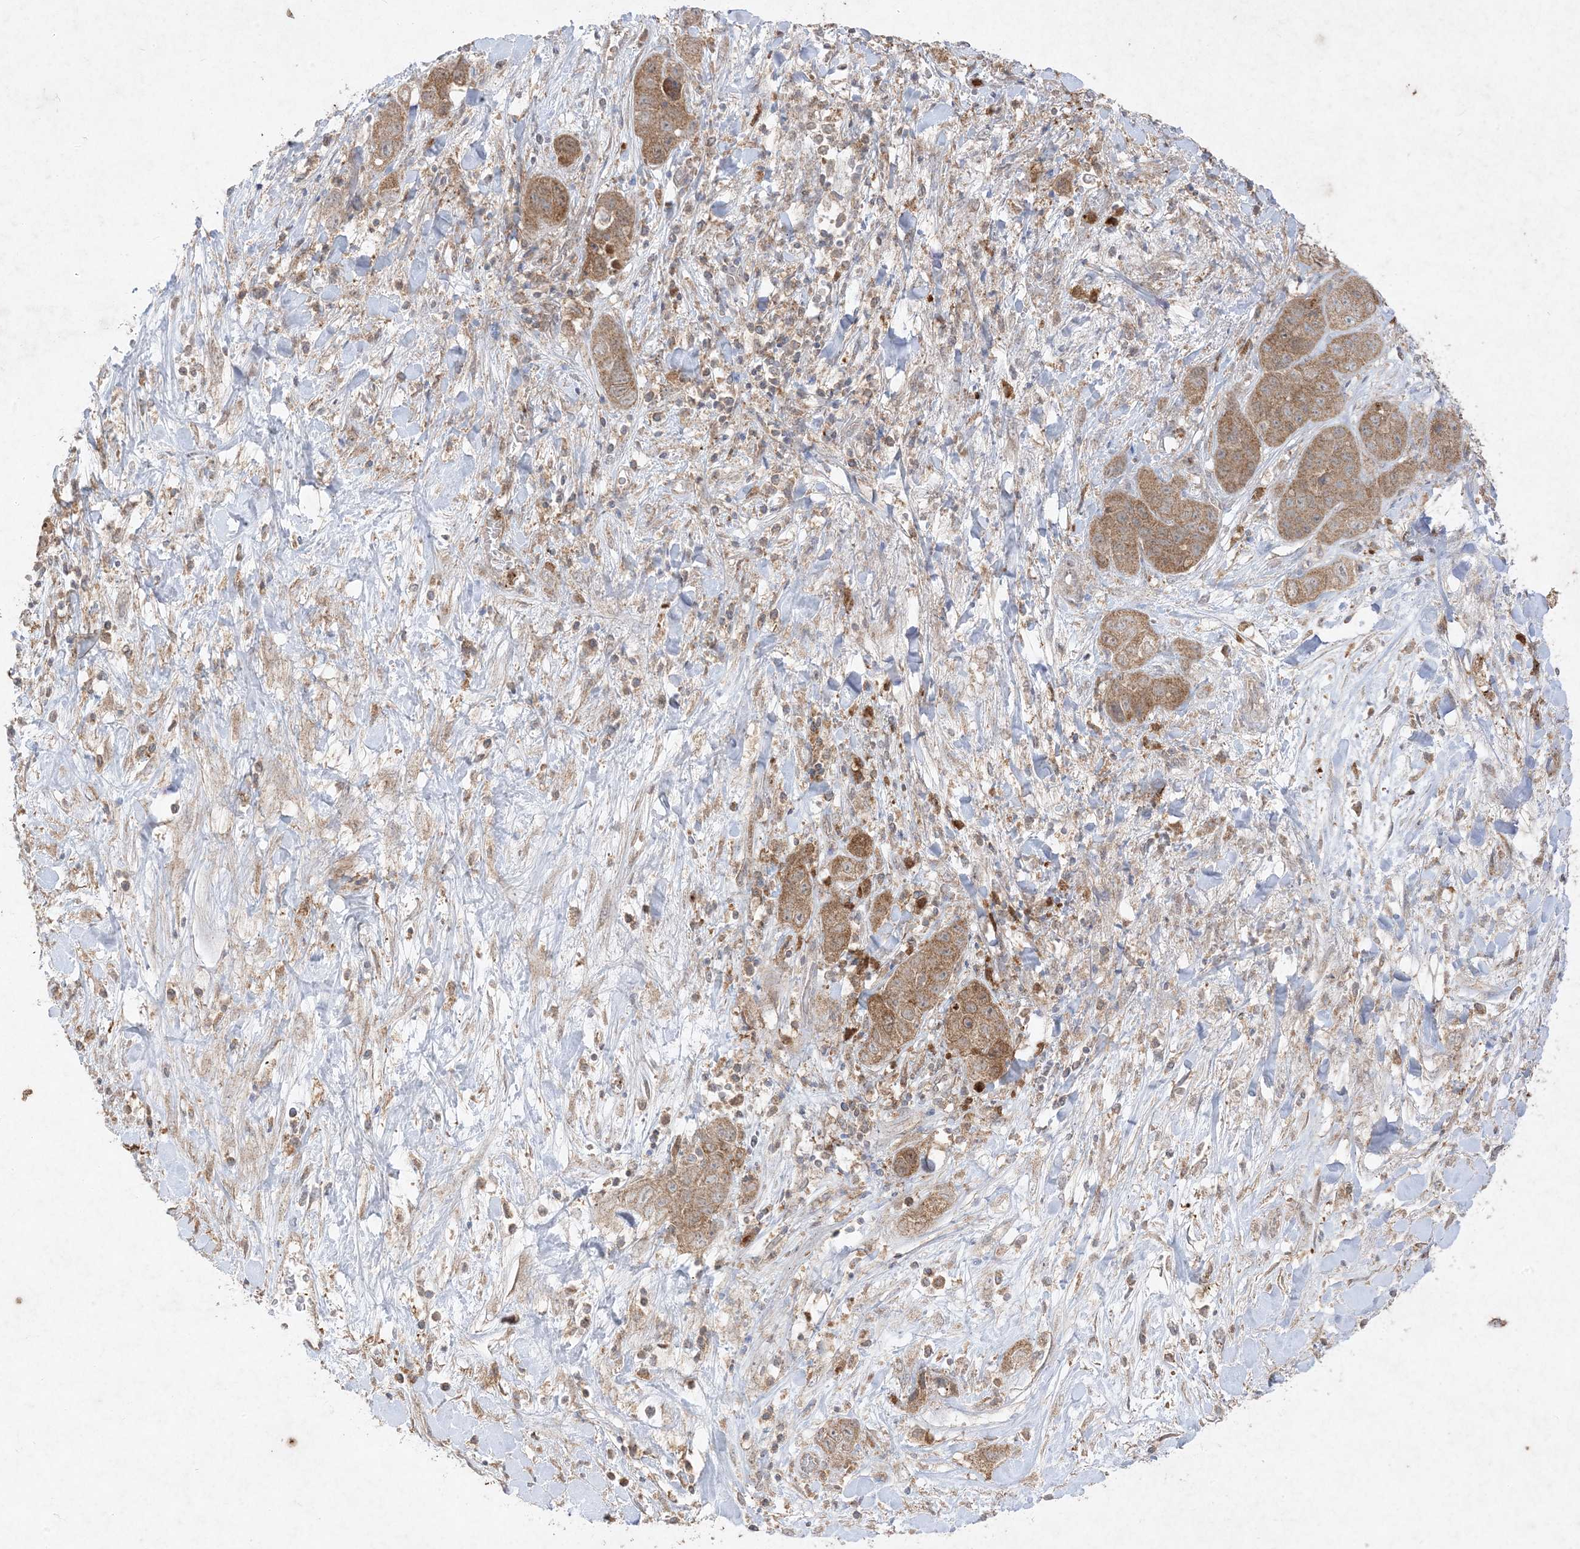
{"staining": {"intensity": "moderate", "quantity": ">75%", "location": "cytoplasmic/membranous"}, "tissue": "liver cancer", "cell_type": "Tumor cells", "image_type": "cancer", "snomed": [{"axis": "morphology", "description": "Cholangiocarcinoma"}, {"axis": "topography", "description": "Liver"}], "caption": "About >75% of tumor cells in human liver cancer demonstrate moderate cytoplasmic/membranous protein staining as visualized by brown immunohistochemical staining.", "gene": "UBE2C", "patient": {"sex": "female", "age": 52}}